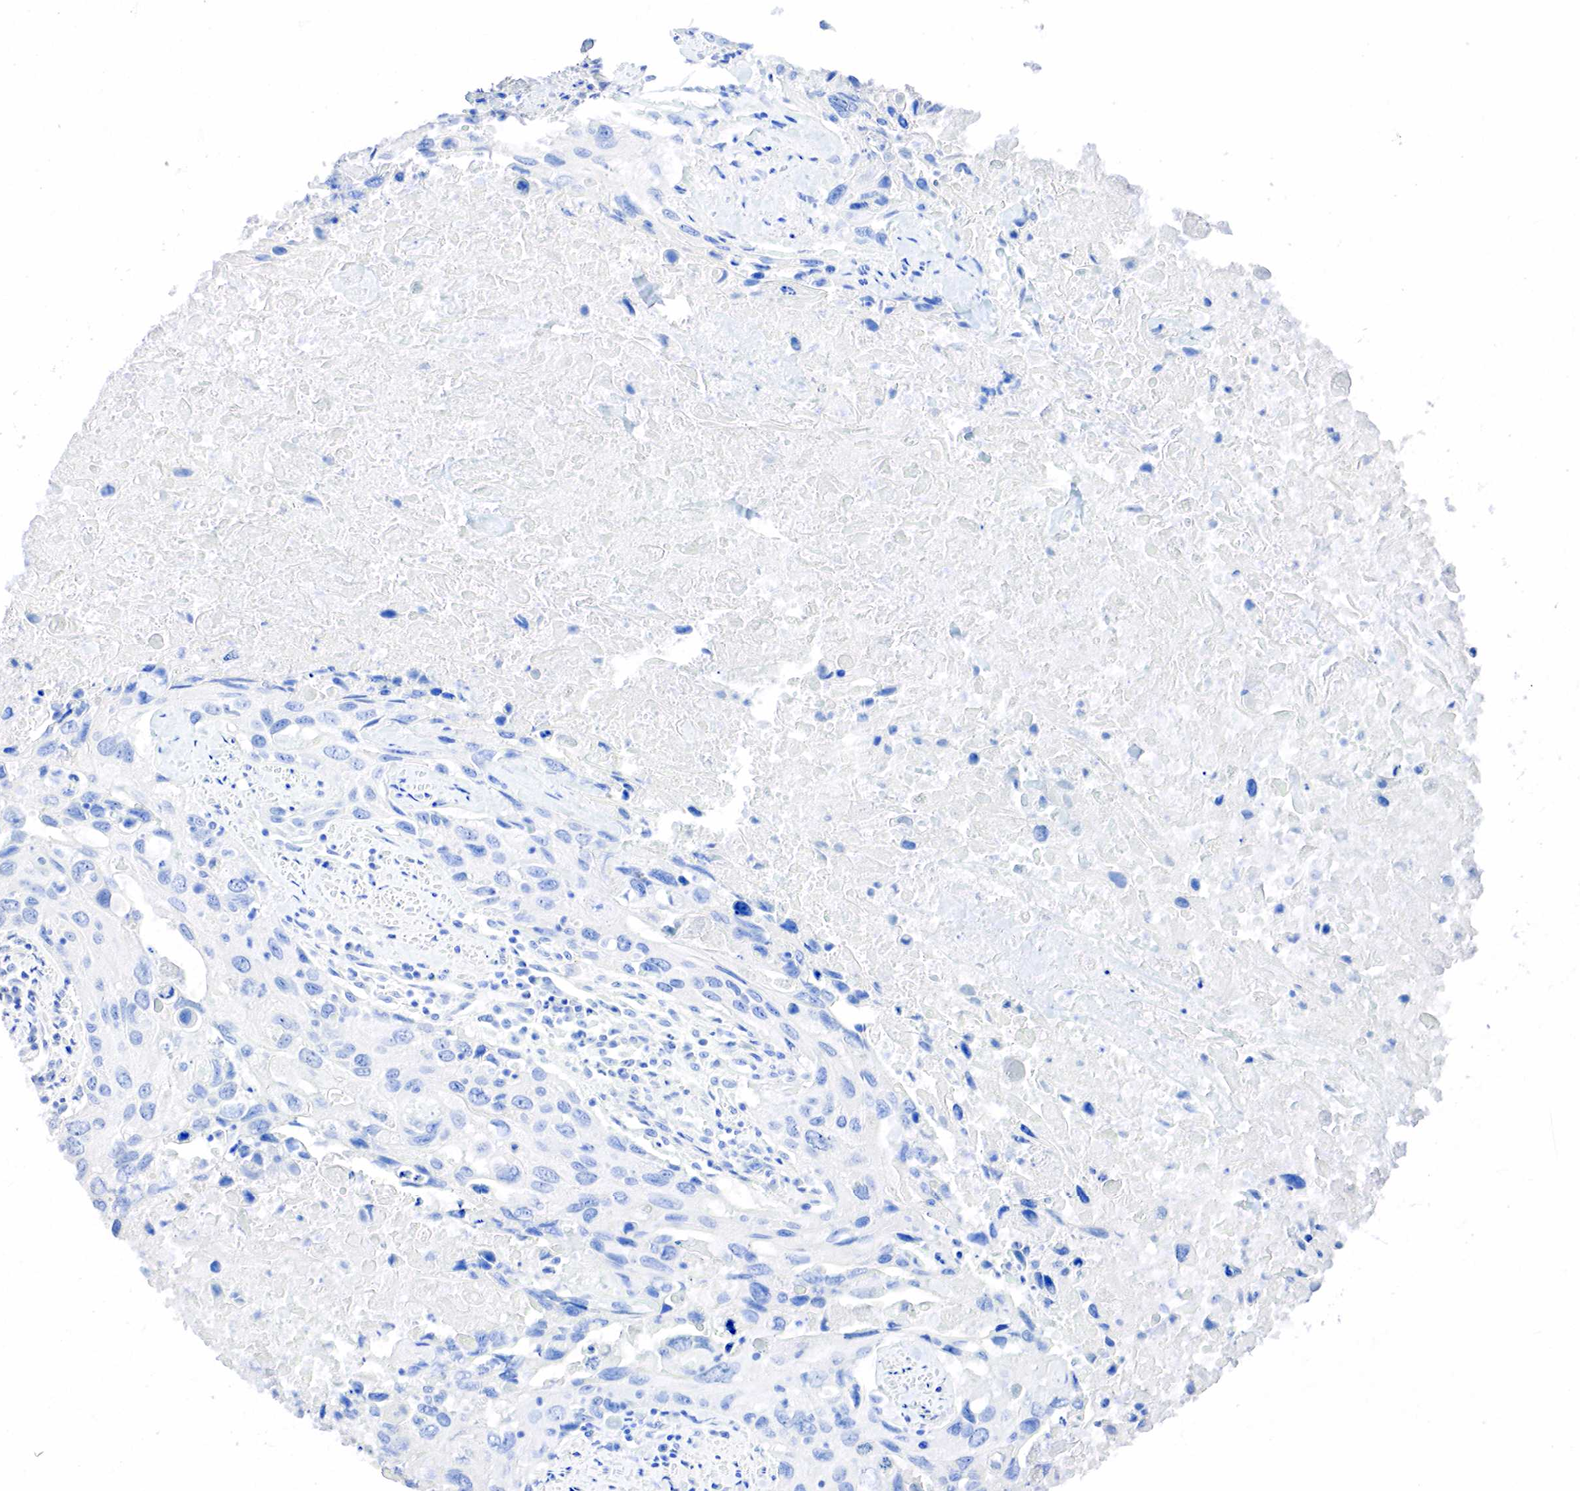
{"staining": {"intensity": "negative", "quantity": "none", "location": "none"}, "tissue": "urothelial cancer", "cell_type": "Tumor cells", "image_type": "cancer", "snomed": [{"axis": "morphology", "description": "Urothelial carcinoma, High grade"}, {"axis": "topography", "description": "Urinary bladder"}], "caption": "Human urothelial carcinoma (high-grade) stained for a protein using immunohistochemistry exhibits no expression in tumor cells.", "gene": "SST", "patient": {"sex": "male", "age": 71}}